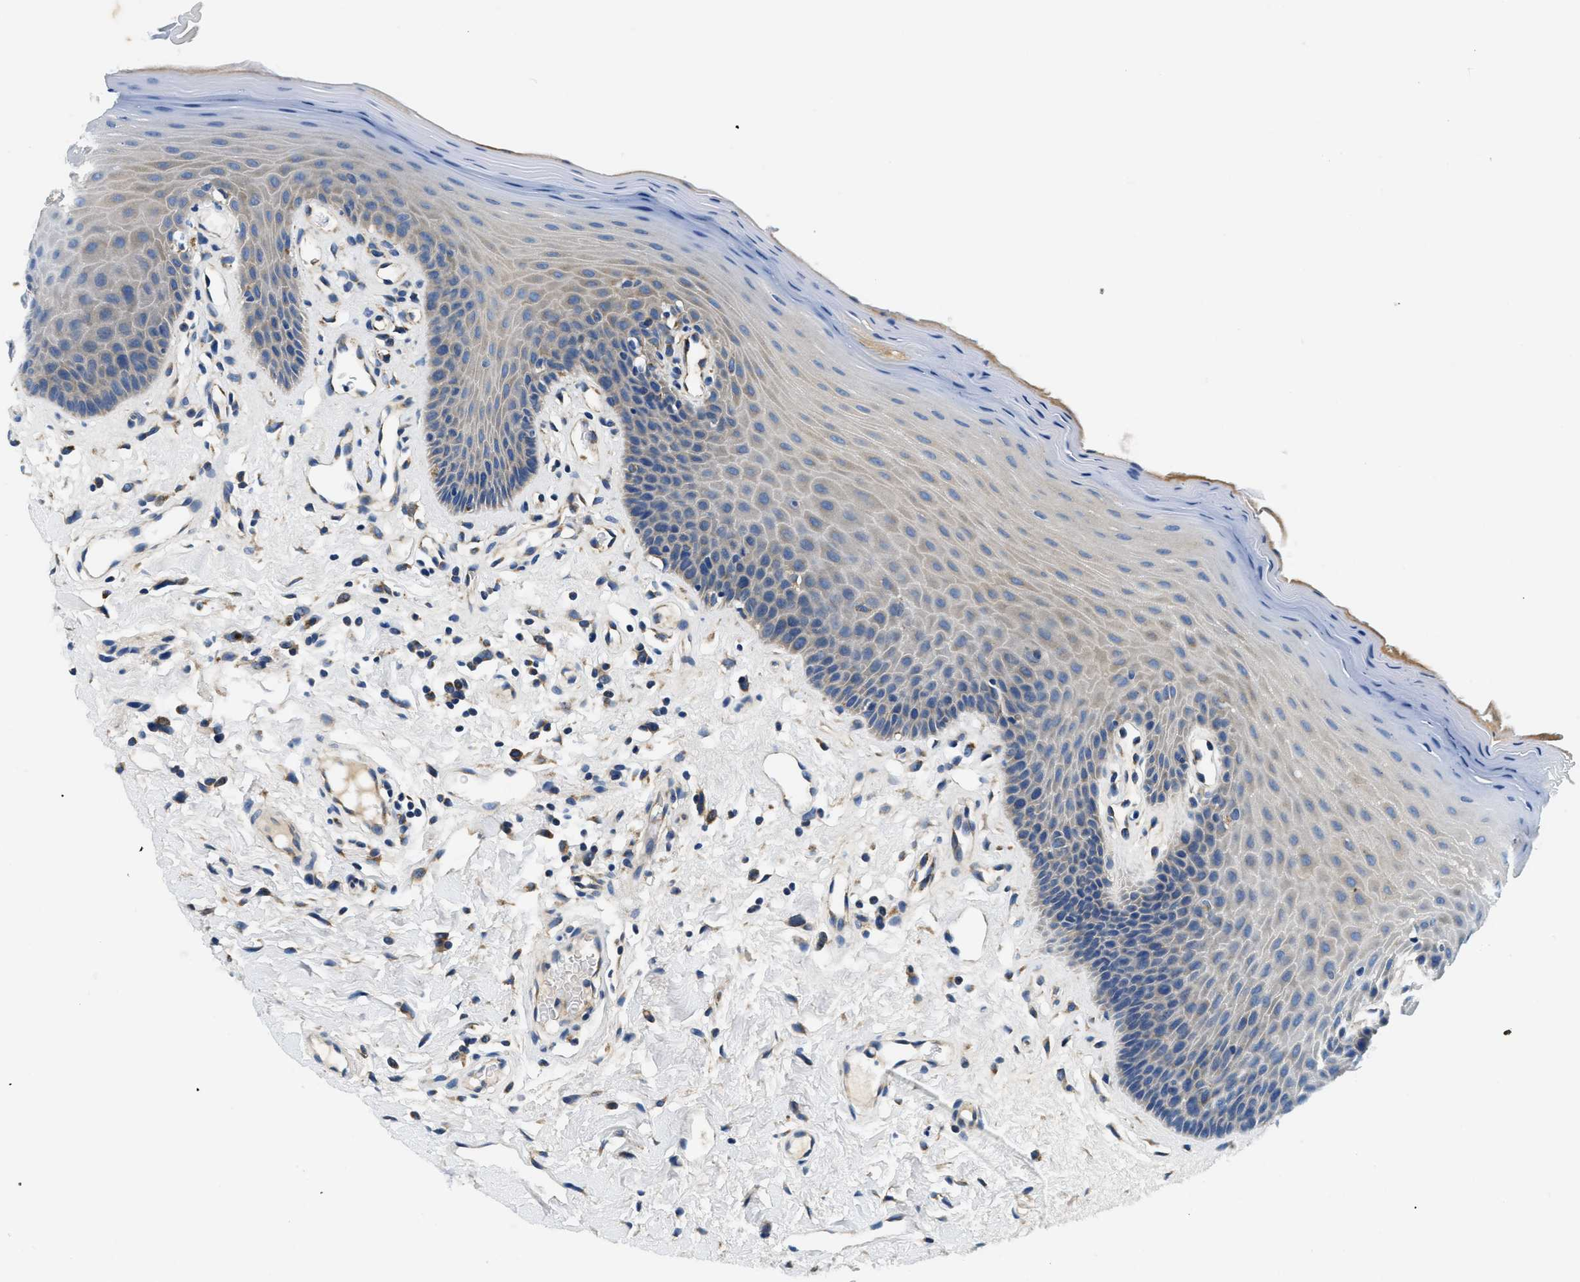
{"staining": {"intensity": "weak", "quantity": "<25%", "location": "cytoplasmic/membranous"}, "tissue": "oral mucosa", "cell_type": "Squamous epithelial cells", "image_type": "normal", "snomed": [{"axis": "morphology", "description": "Normal tissue, NOS"}, {"axis": "morphology", "description": "Squamous cell carcinoma, NOS"}, {"axis": "topography", "description": "Skeletal muscle"}, {"axis": "topography", "description": "Adipose tissue"}, {"axis": "topography", "description": "Vascular tissue"}, {"axis": "topography", "description": "Oral tissue"}, {"axis": "topography", "description": "Peripheral nerve tissue"}, {"axis": "topography", "description": "Head-Neck"}], "caption": "Unremarkable oral mucosa was stained to show a protein in brown. There is no significant positivity in squamous epithelial cells. The staining is performed using DAB (3,3'-diaminobenzidine) brown chromogen with nuclei counter-stained in using hematoxylin.", "gene": "SAMD4B", "patient": {"sex": "male", "age": 71}}